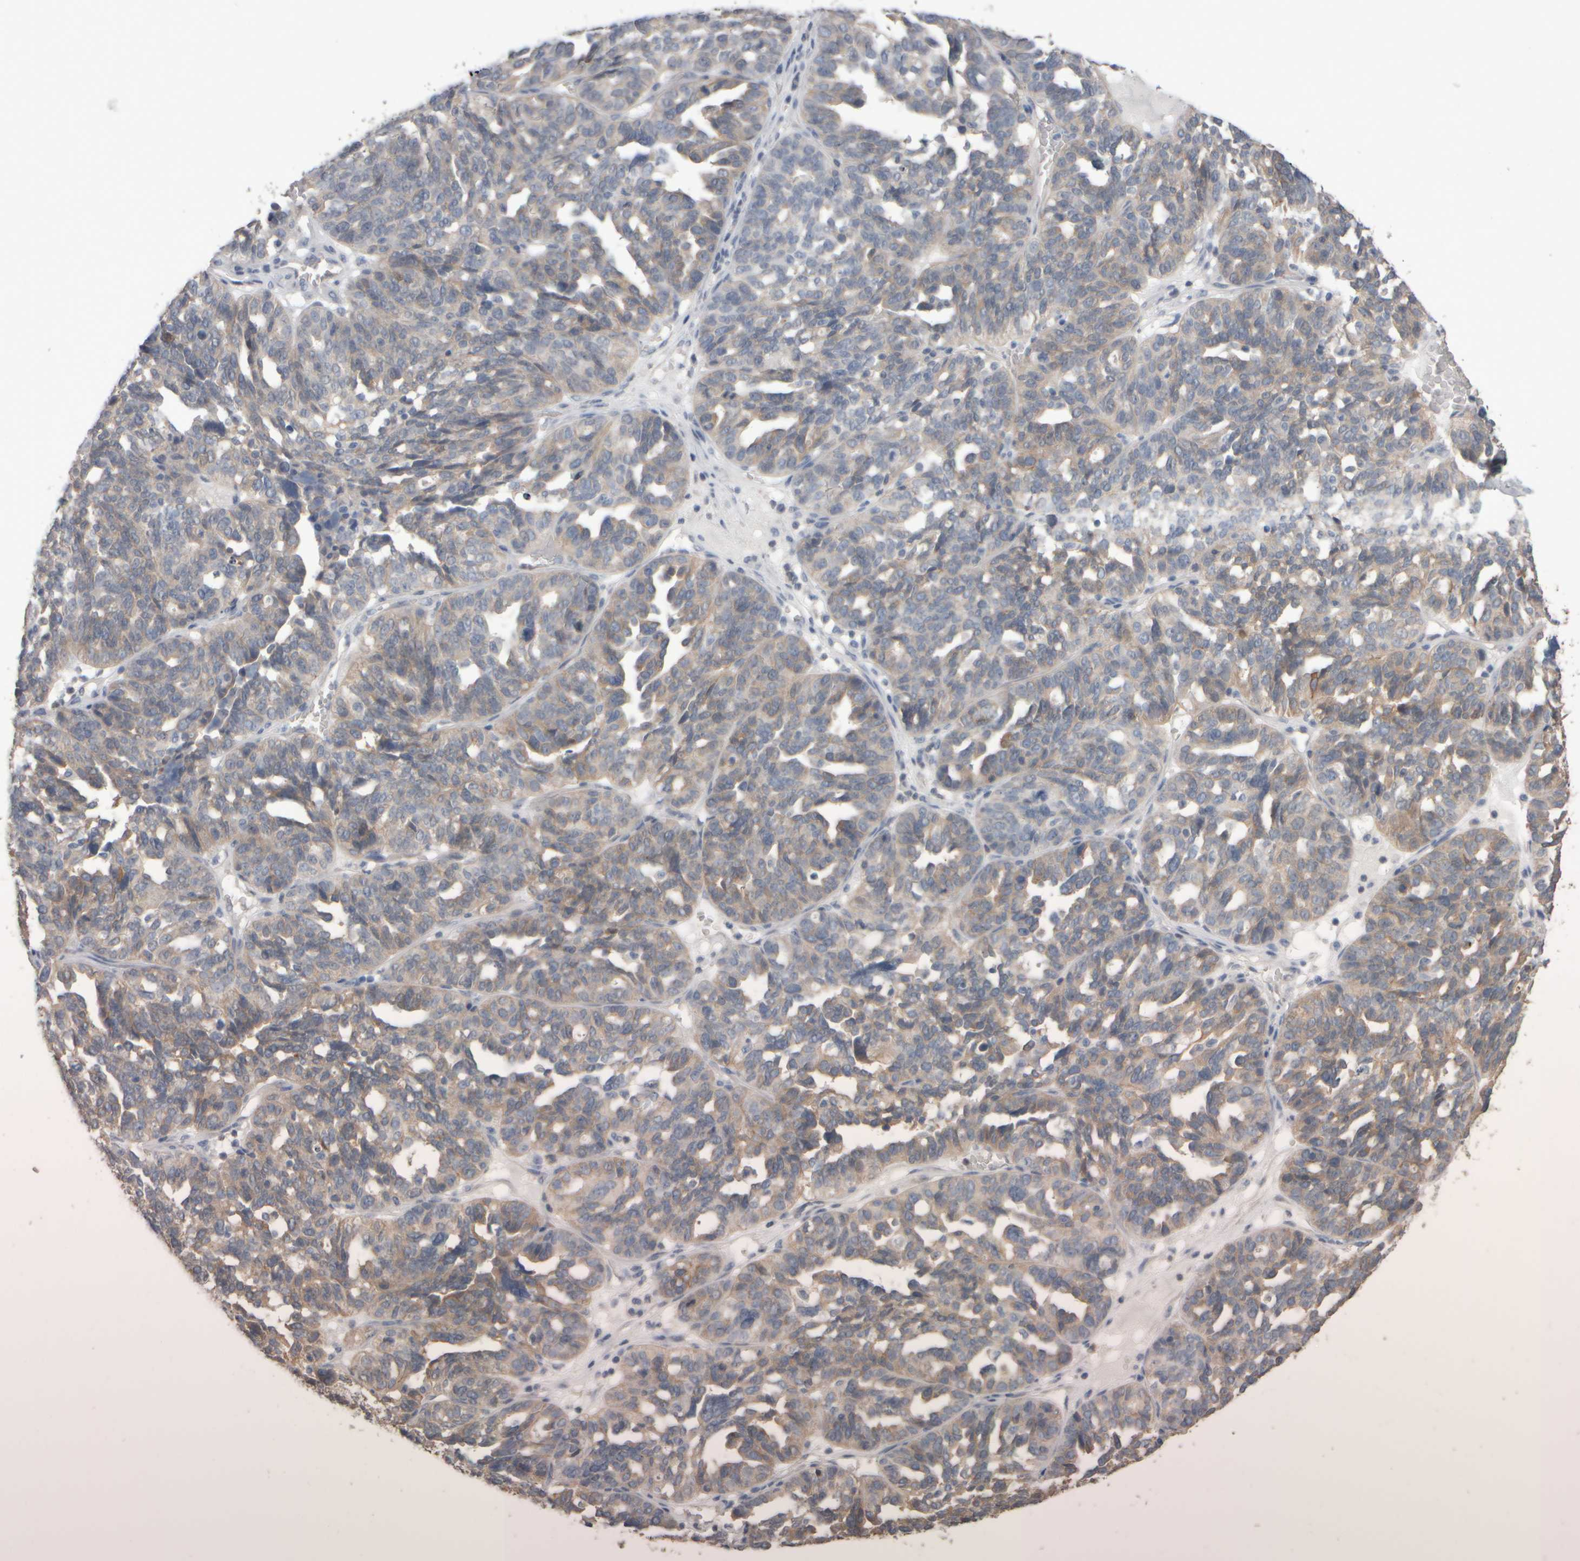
{"staining": {"intensity": "weak", "quantity": "25%-75%", "location": "cytoplasmic/membranous"}, "tissue": "ovarian cancer", "cell_type": "Tumor cells", "image_type": "cancer", "snomed": [{"axis": "morphology", "description": "Cystadenocarcinoma, serous, NOS"}, {"axis": "topography", "description": "Ovary"}], "caption": "Protein staining of ovarian cancer tissue displays weak cytoplasmic/membranous expression in about 25%-75% of tumor cells.", "gene": "EPHX2", "patient": {"sex": "female", "age": 59}}